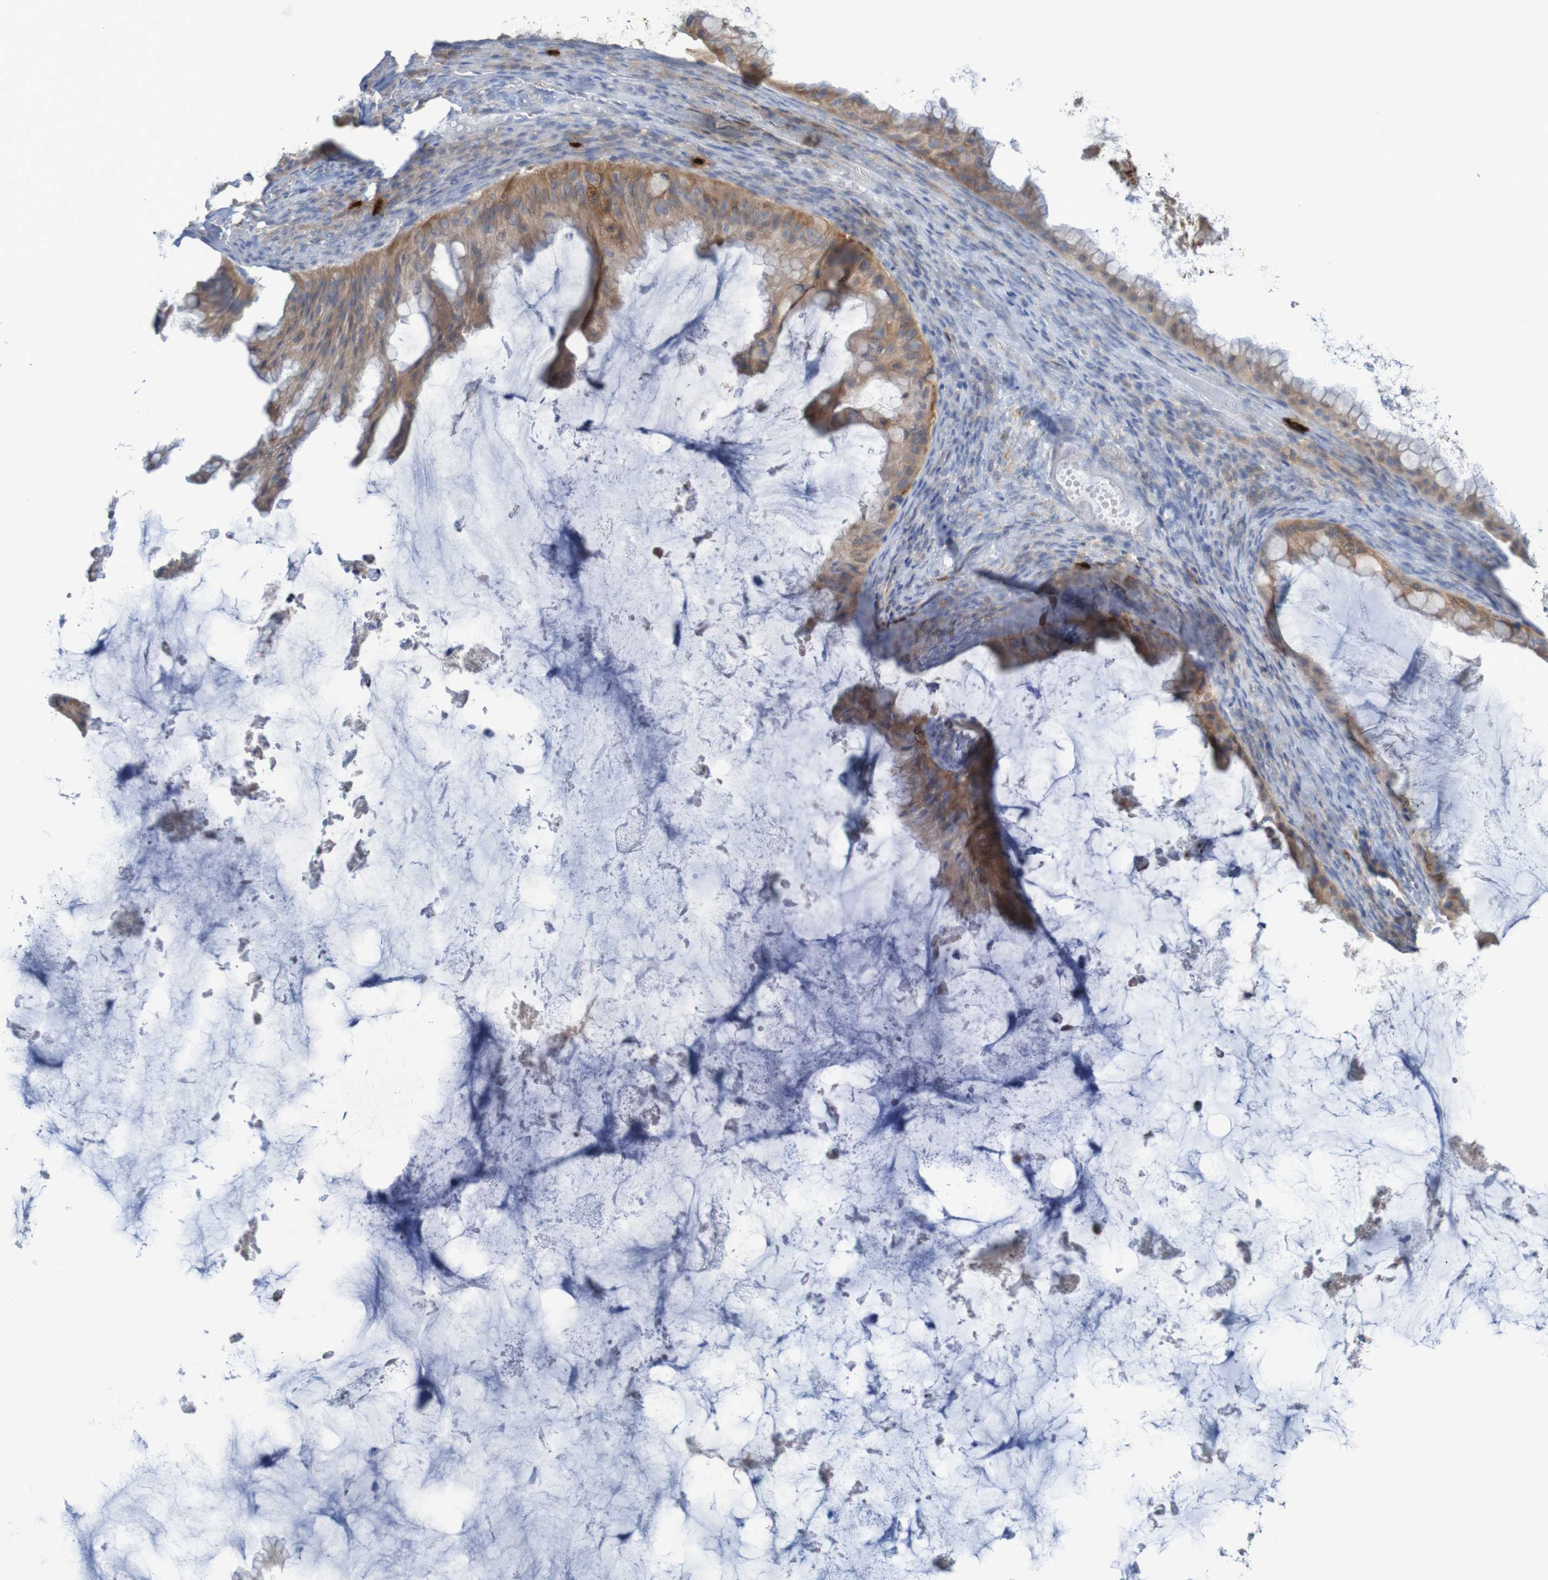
{"staining": {"intensity": "moderate", "quantity": ">75%", "location": "cytoplasmic/membranous"}, "tissue": "ovarian cancer", "cell_type": "Tumor cells", "image_type": "cancer", "snomed": [{"axis": "morphology", "description": "Cystadenocarcinoma, mucinous, NOS"}, {"axis": "topography", "description": "Ovary"}], "caption": "About >75% of tumor cells in human mucinous cystadenocarcinoma (ovarian) demonstrate moderate cytoplasmic/membranous protein staining as visualized by brown immunohistochemical staining.", "gene": "PARP4", "patient": {"sex": "female", "age": 61}}